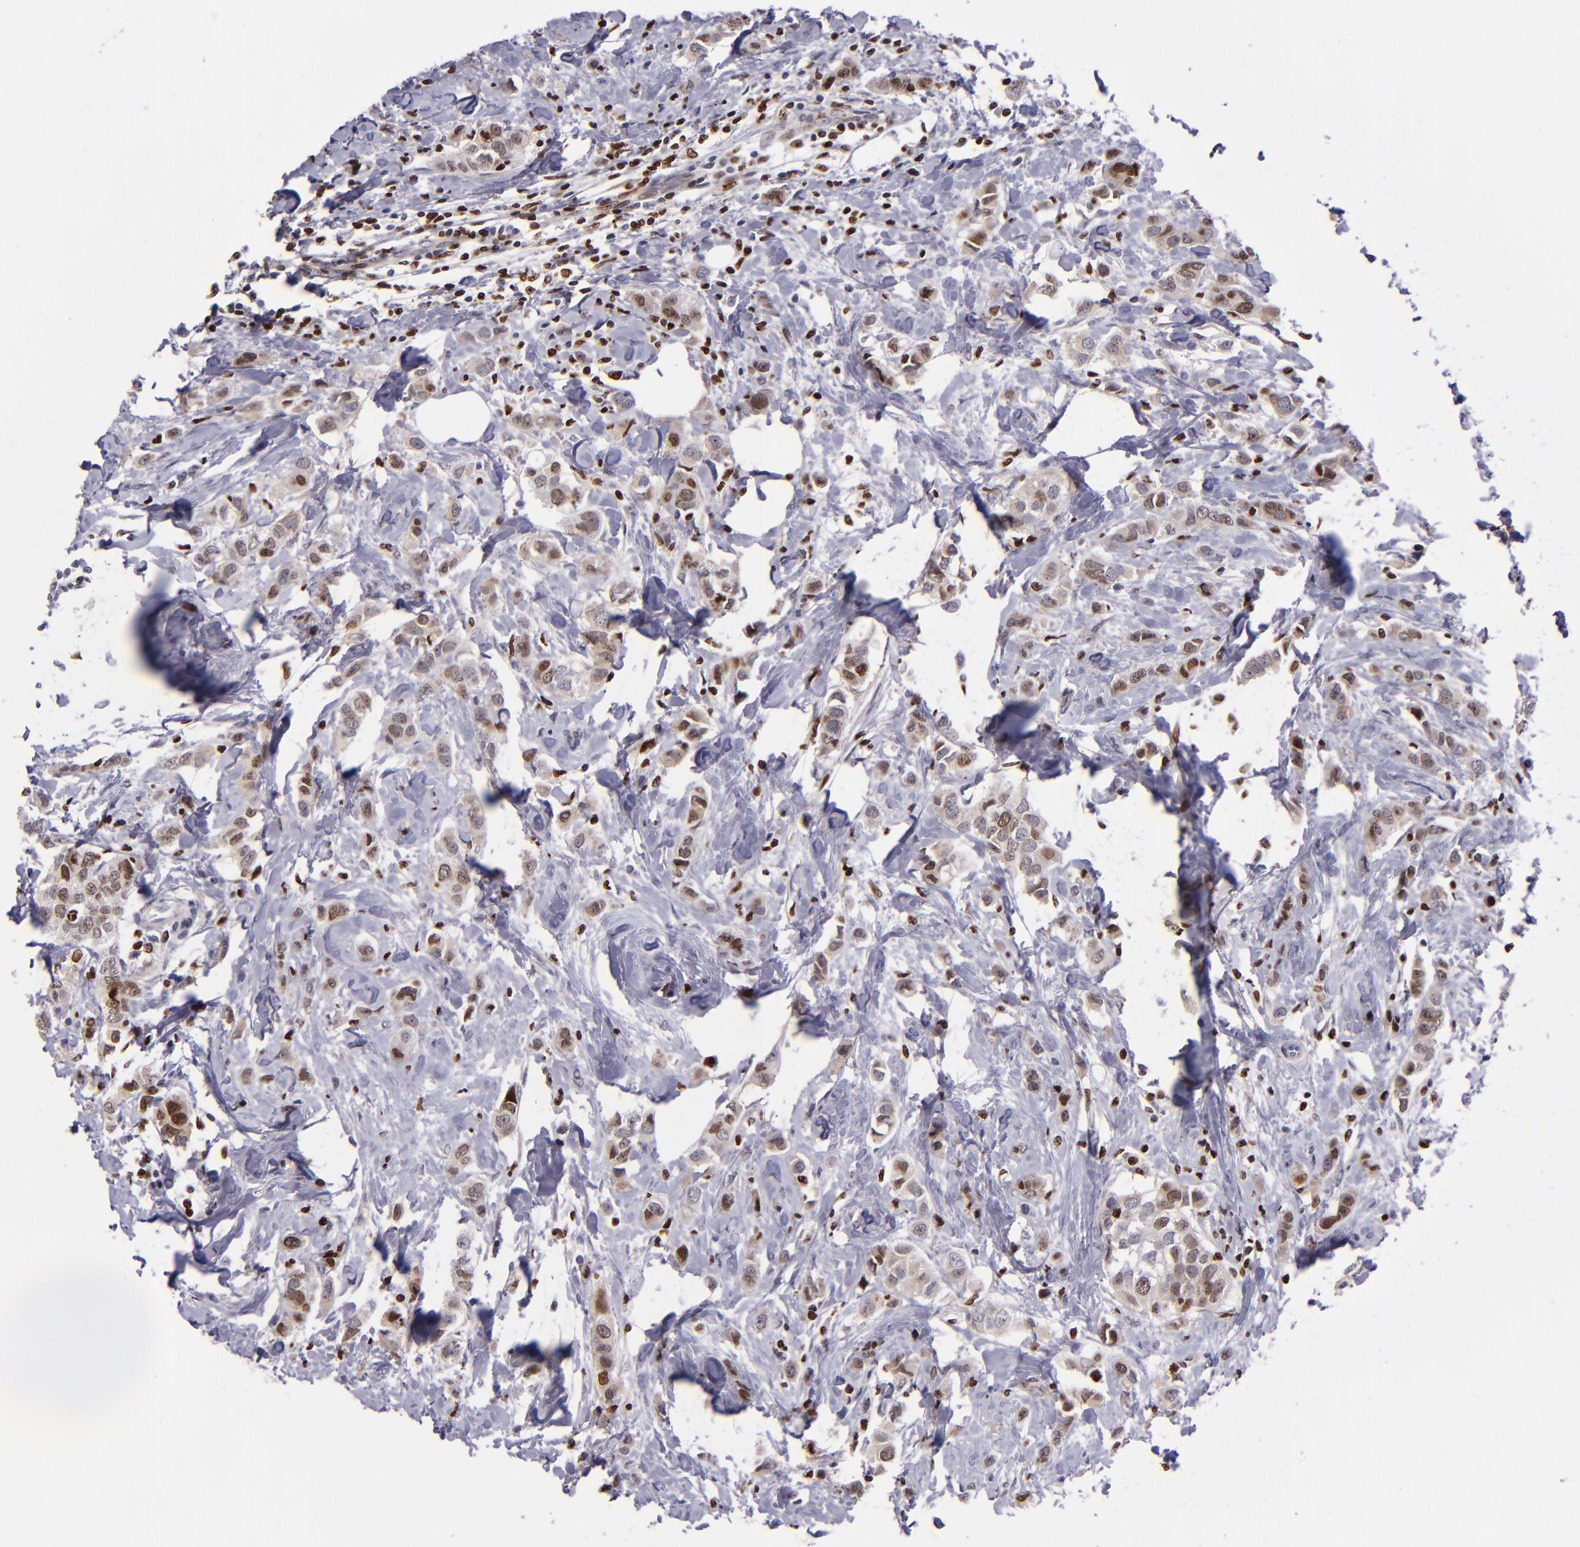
{"staining": {"intensity": "moderate", "quantity": ">75%", "location": "nuclear"}, "tissue": "breast cancer", "cell_type": "Tumor cells", "image_type": "cancer", "snomed": [{"axis": "morphology", "description": "Normal tissue, NOS"}, {"axis": "morphology", "description": "Duct carcinoma"}, {"axis": "topography", "description": "Breast"}], "caption": "IHC staining of breast invasive ductal carcinoma, which exhibits medium levels of moderate nuclear expression in approximately >75% of tumor cells indicating moderate nuclear protein expression. The staining was performed using DAB (3,3'-diaminobenzidine) (brown) for protein detection and nuclei were counterstained in hematoxylin (blue).", "gene": "CDKL5", "patient": {"sex": "female", "age": 50}}